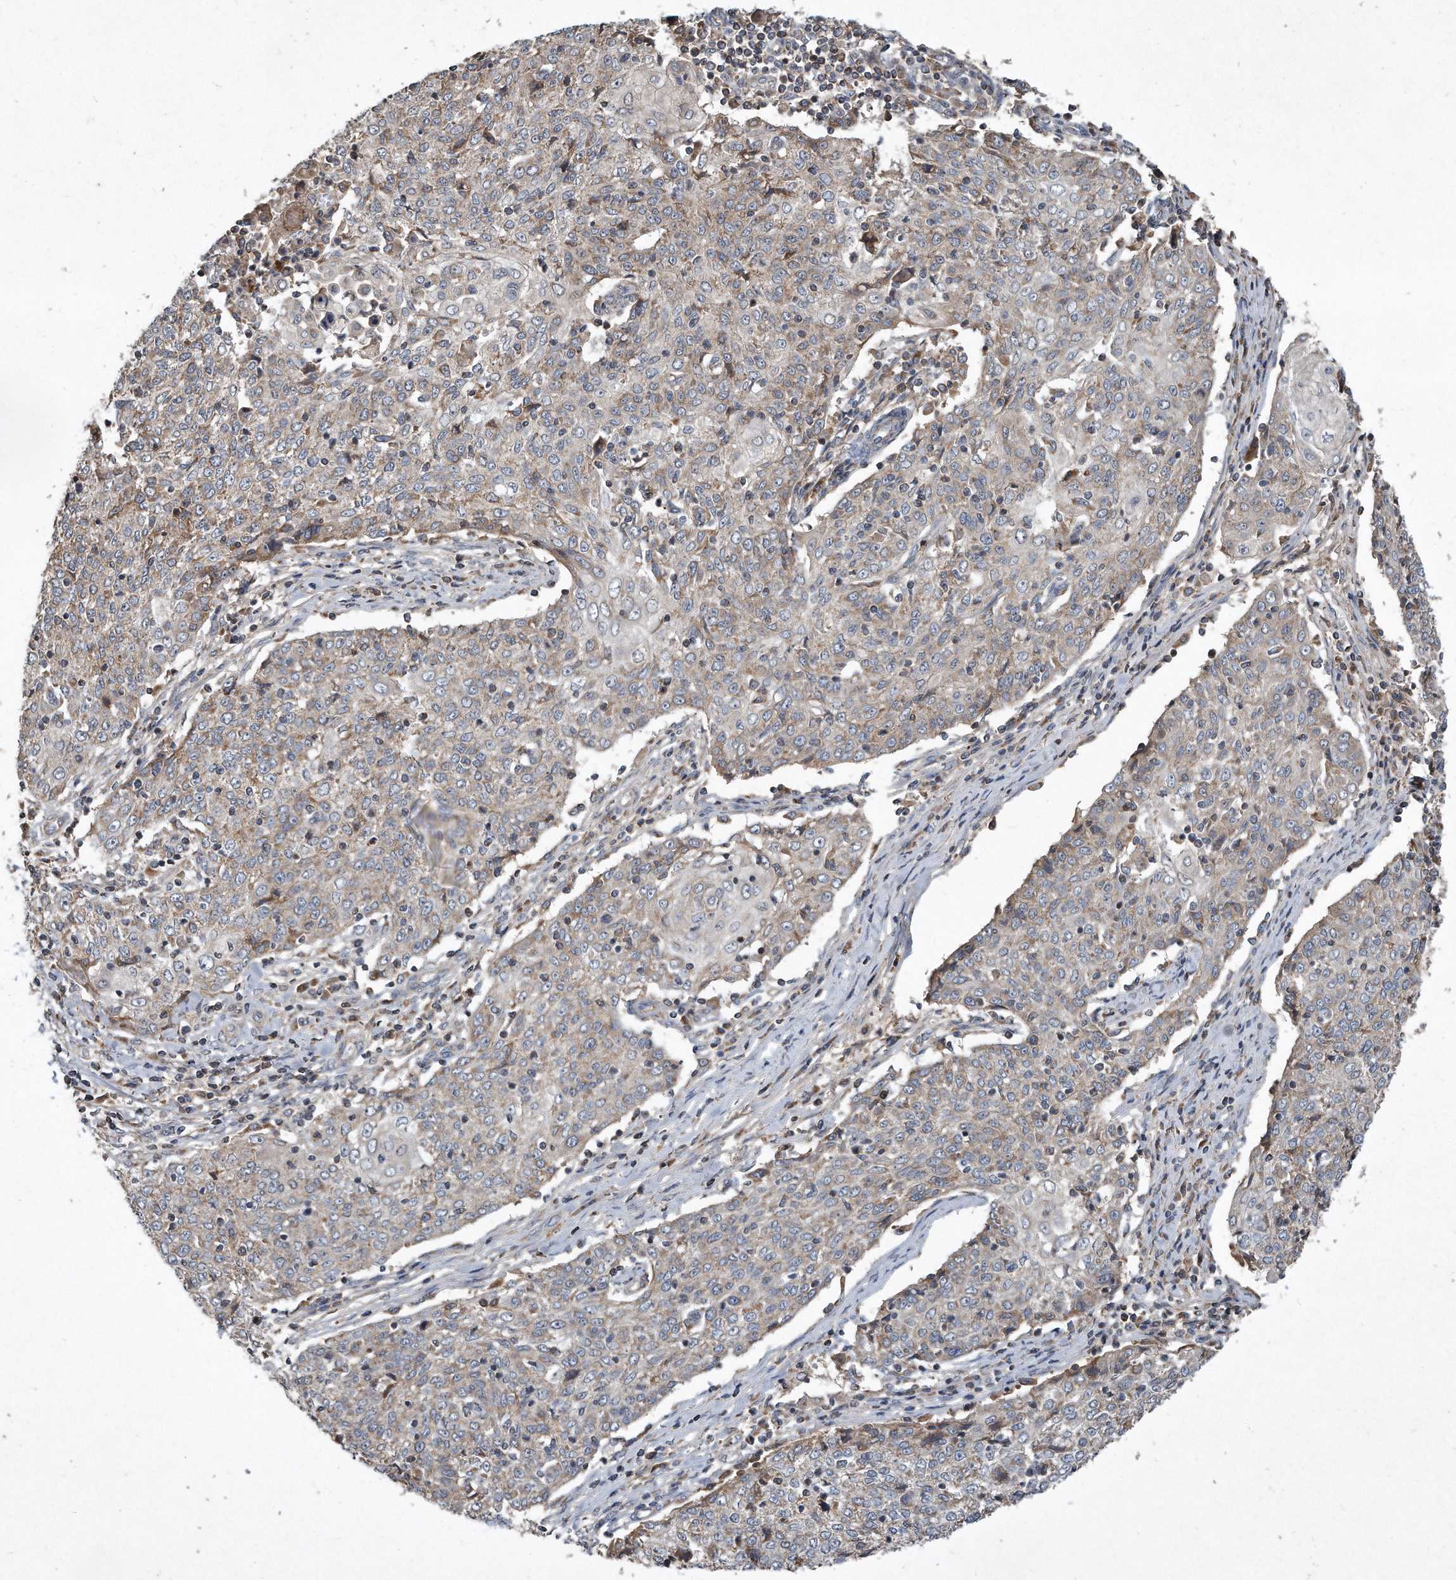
{"staining": {"intensity": "negative", "quantity": "none", "location": "none"}, "tissue": "cervical cancer", "cell_type": "Tumor cells", "image_type": "cancer", "snomed": [{"axis": "morphology", "description": "Squamous cell carcinoma, NOS"}, {"axis": "topography", "description": "Cervix"}], "caption": "IHC of cervical cancer (squamous cell carcinoma) demonstrates no positivity in tumor cells.", "gene": "SDHA", "patient": {"sex": "female", "age": 48}}